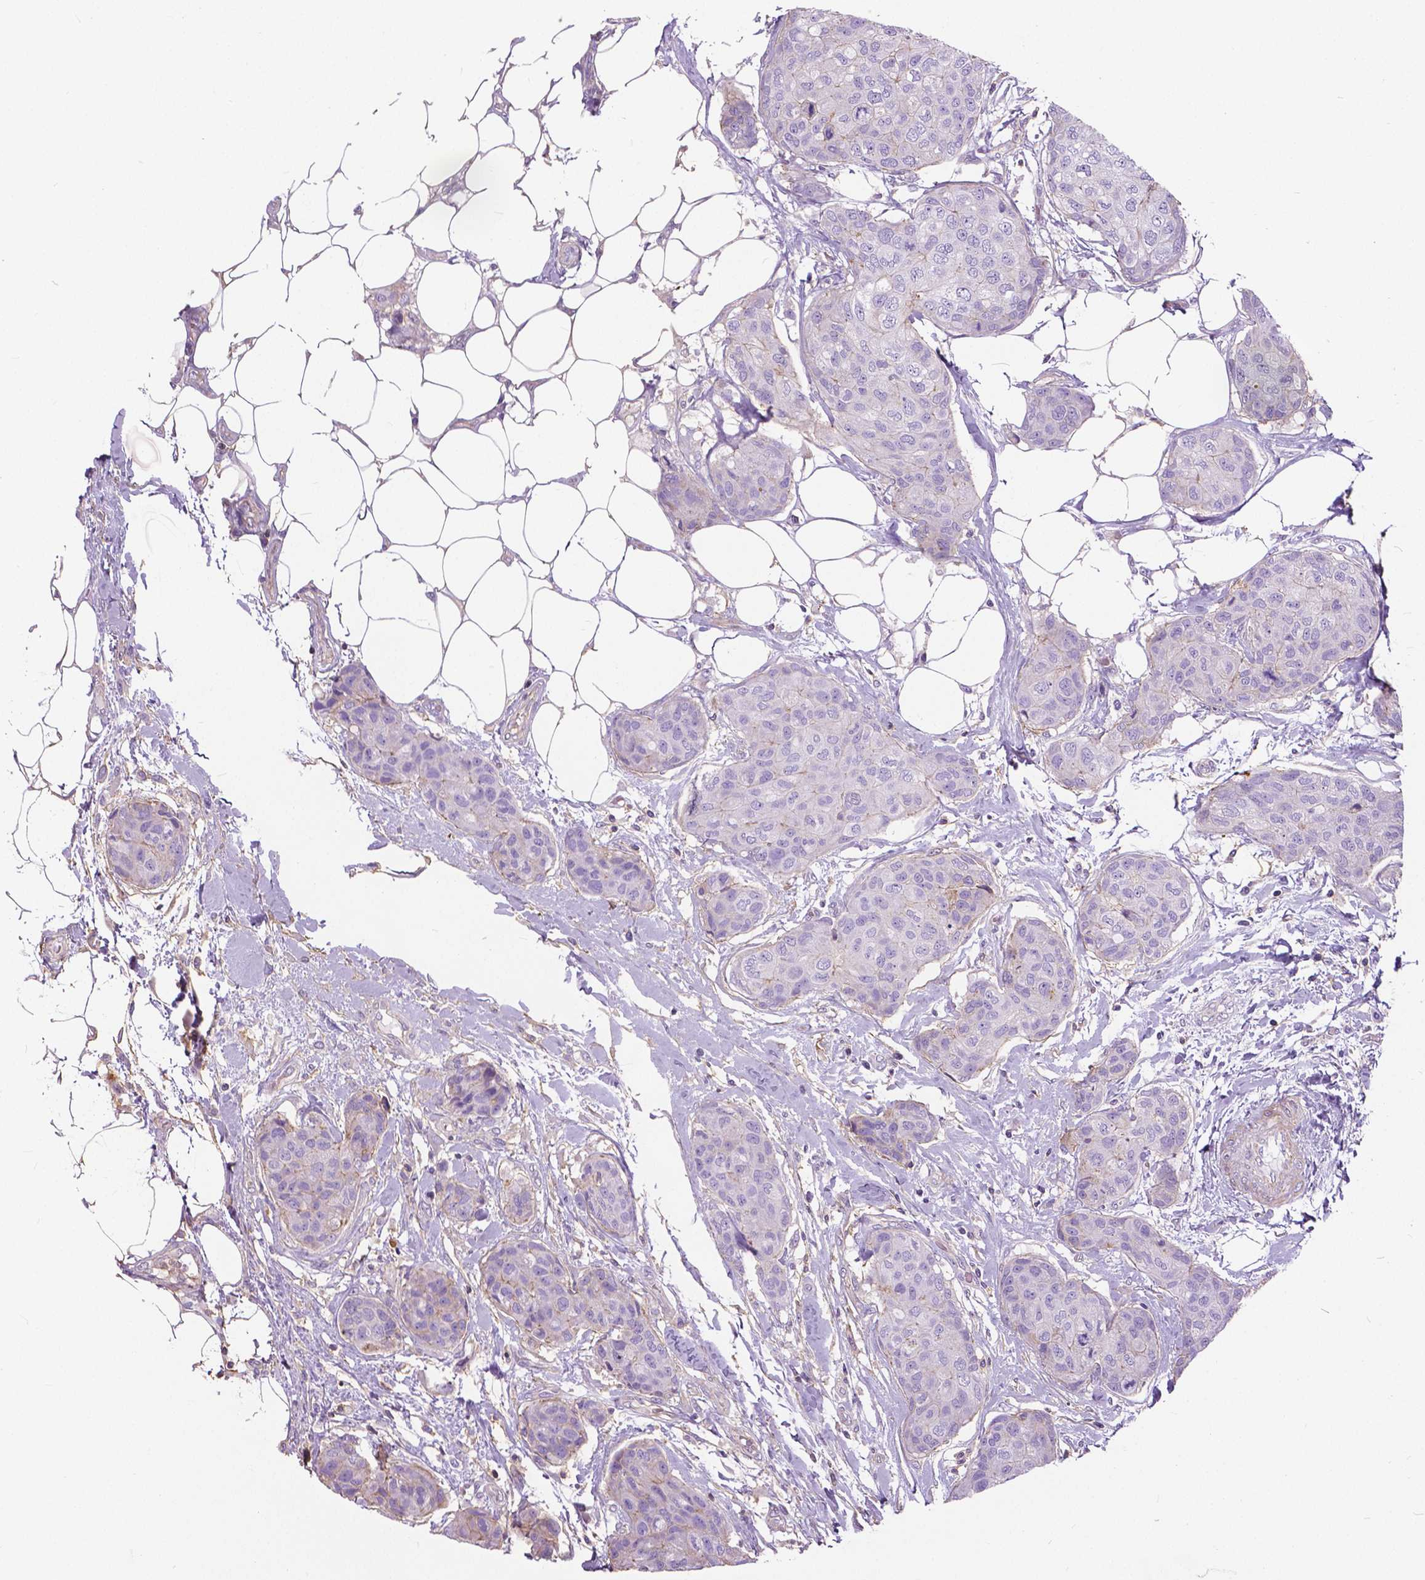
{"staining": {"intensity": "negative", "quantity": "none", "location": "none"}, "tissue": "breast cancer", "cell_type": "Tumor cells", "image_type": "cancer", "snomed": [{"axis": "morphology", "description": "Duct carcinoma"}, {"axis": "topography", "description": "Breast"}], "caption": "An immunohistochemistry photomicrograph of infiltrating ductal carcinoma (breast) is shown. There is no staining in tumor cells of infiltrating ductal carcinoma (breast).", "gene": "ANXA13", "patient": {"sex": "female", "age": 80}}